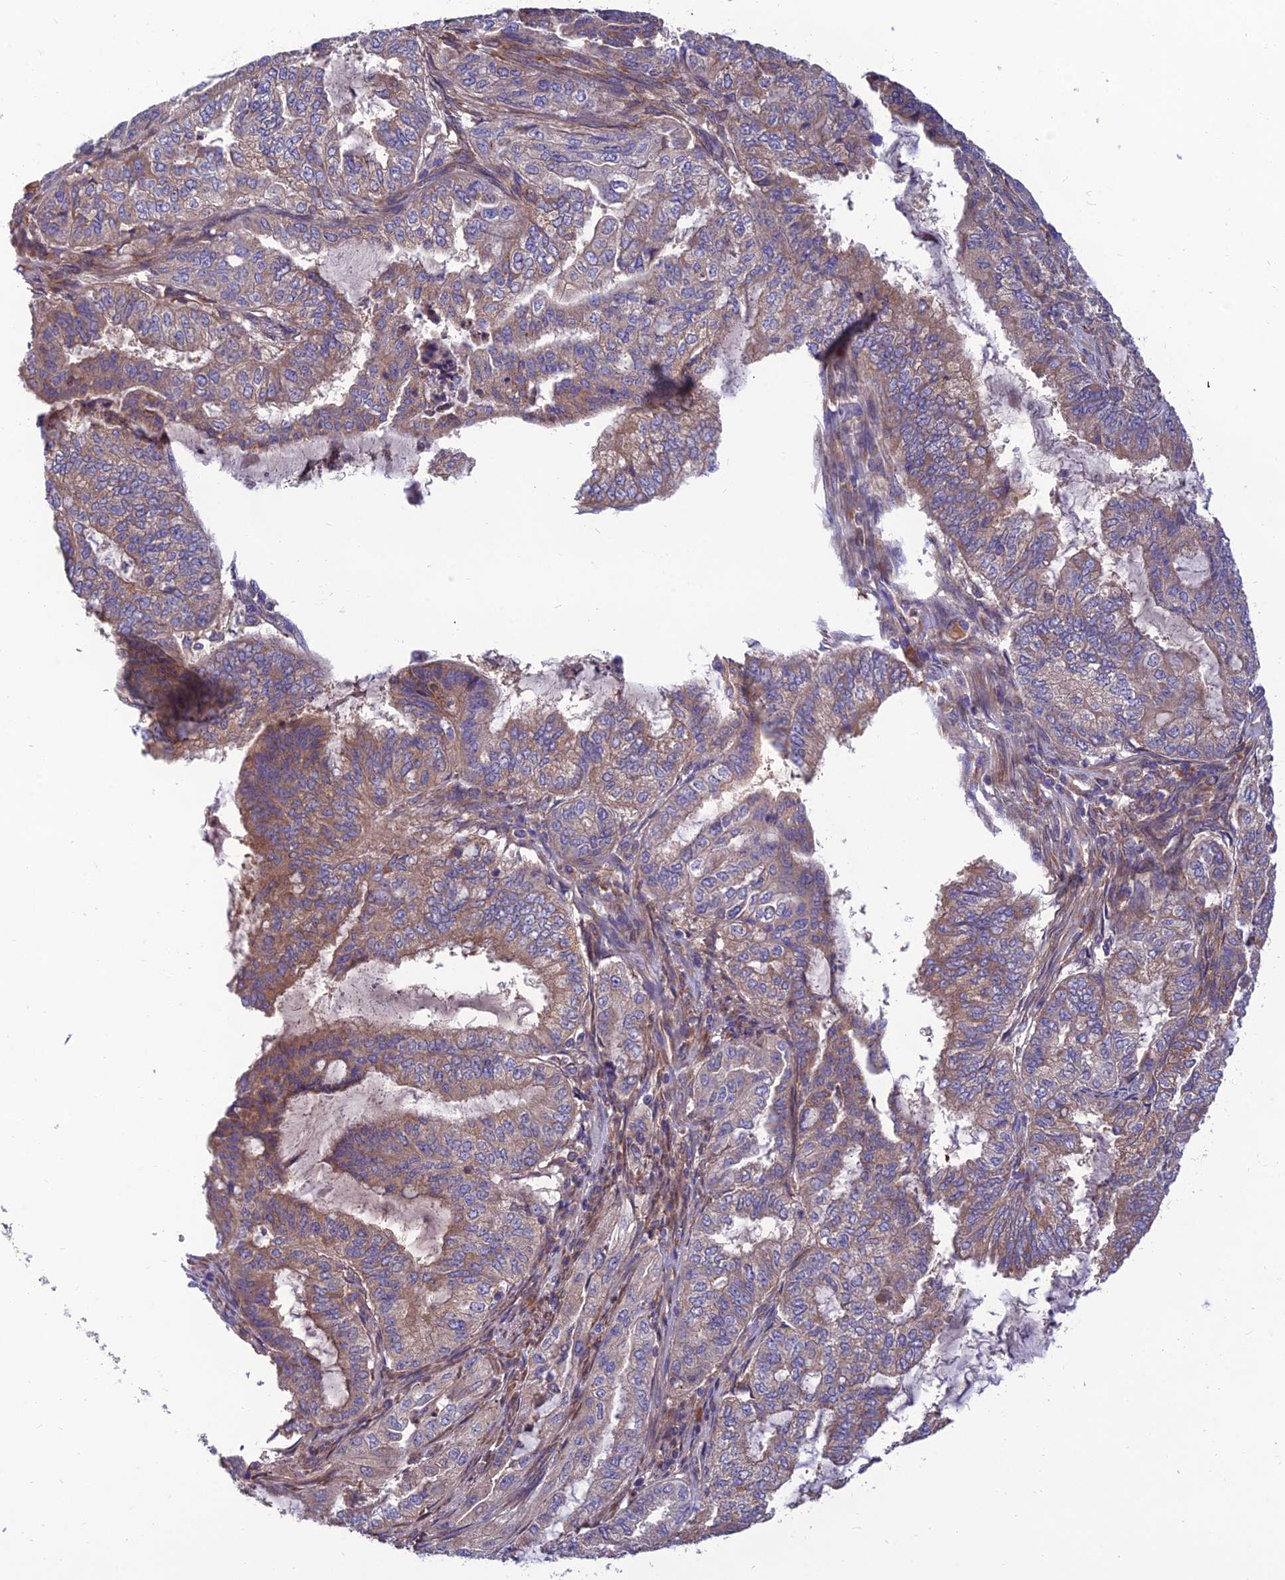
{"staining": {"intensity": "moderate", "quantity": ">75%", "location": "cytoplasmic/membranous"}, "tissue": "endometrial cancer", "cell_type": "Tumor cells", "image_type": "cancer", "snomed": [{"axis": "morphology", "description": "Adenocarcinoma, NOS"}, {"axis": "topography", "description": "Endometrium"}], "caption": "Immunohistochemical staining of adenocarcinoma (endometrial) demonstrates medium levels of moderate cytoplasmic/membranous staining in about >75% of tumor cells.", "gene": "UMAD1", "patient": {"sex": "female", "age": 51}}